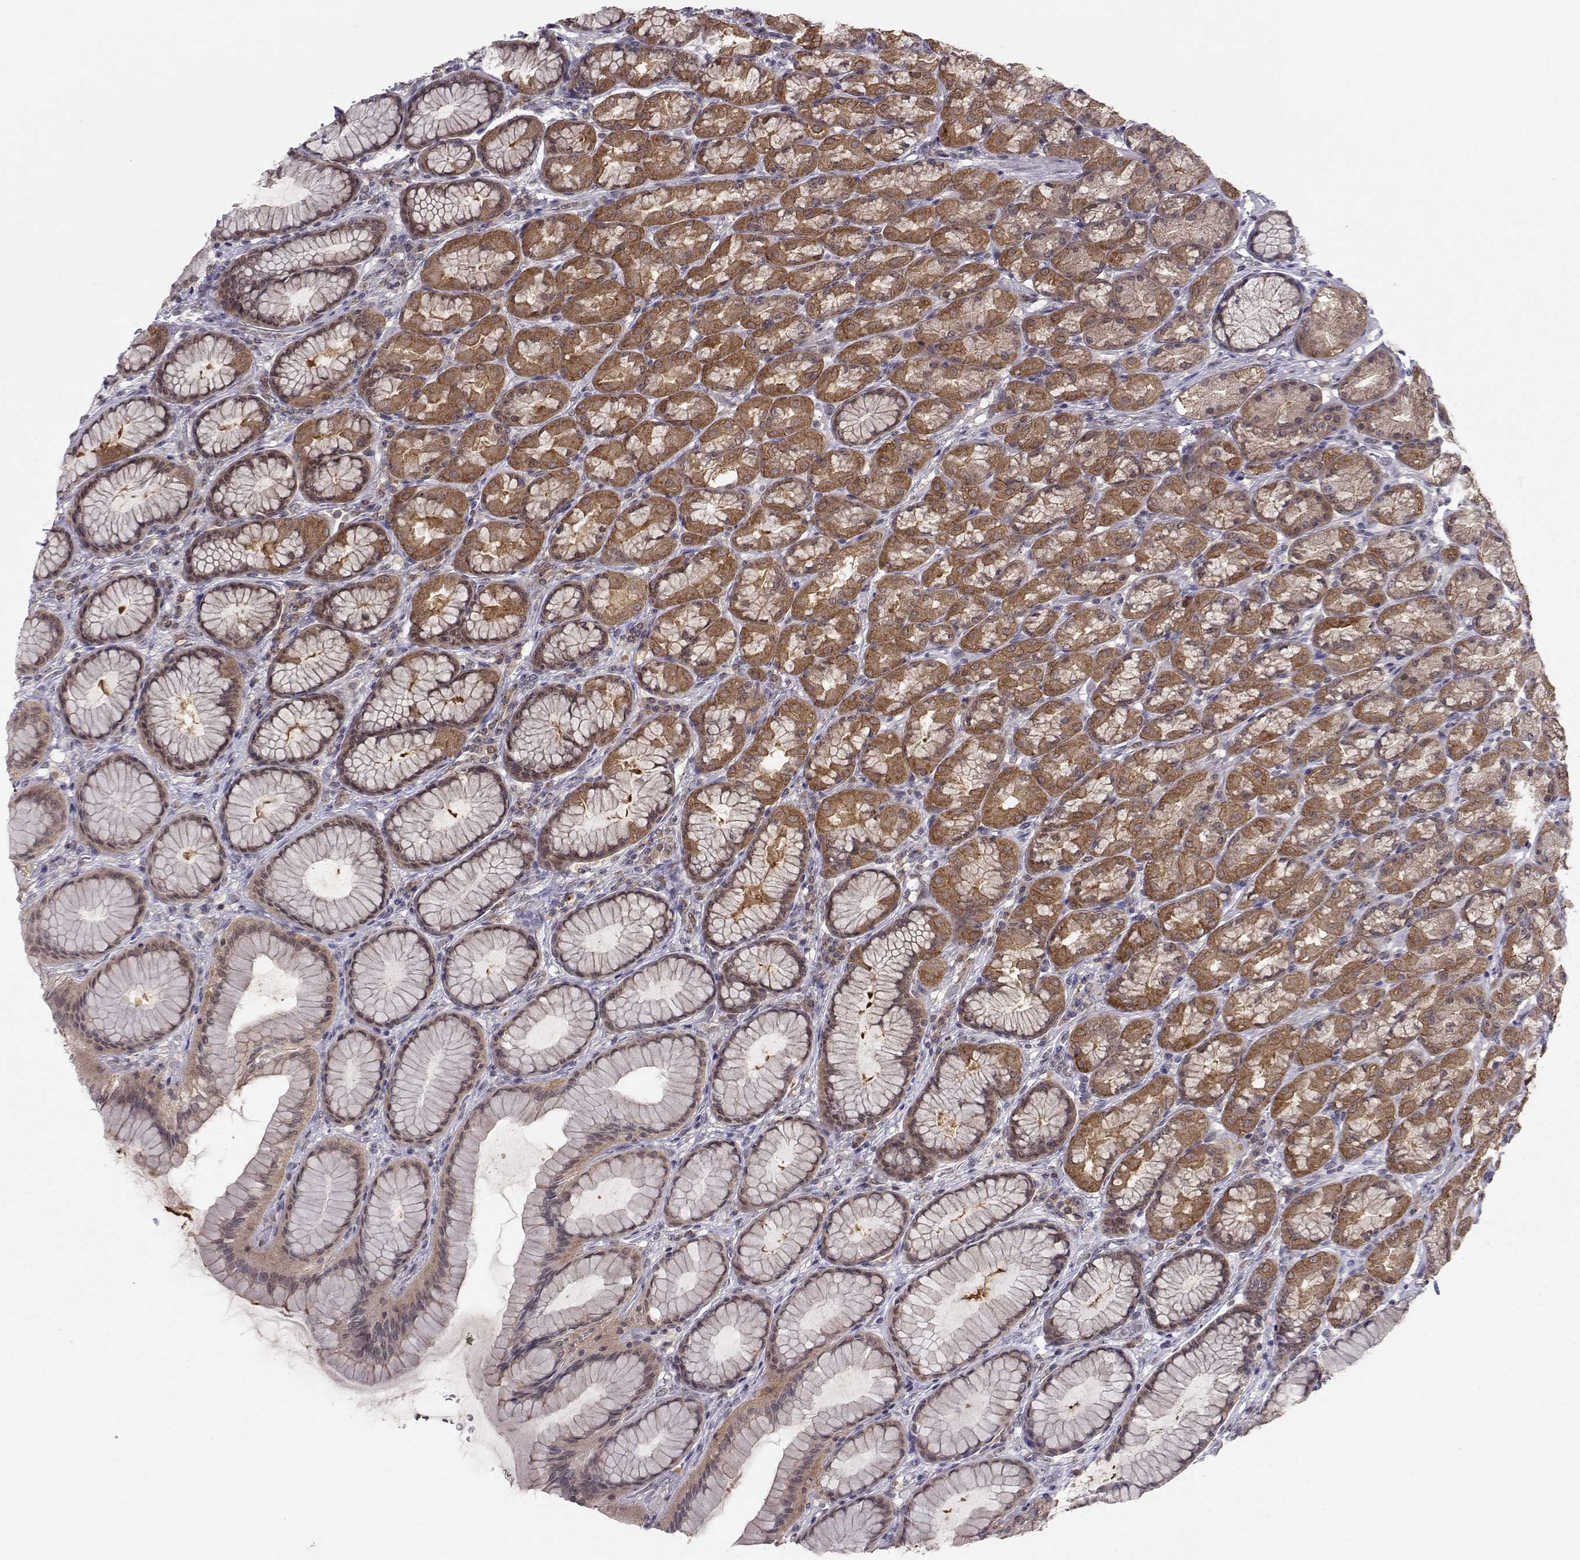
{"staining": {"intensity": "moderate", "quantity": "25%-75%", "location": "cytoplasmic/membranous"}, "tissue": "stomach", "cell_type": "Glandular cells", "image_type": "normal", "snomed": [{"axis": "morphology", "description": "Normal tissue, NOS"}, {"axis": "morphology", "description": "Adenocarcinoma, NOS"}, {"axis": "topography", "description": "Stomach"}], "caption": "Immunohistochemical staining of benign human stomach displays moderate cytoplasmic/membranous protein staining in approximately 25%-75% of glandular cells.", "gene": "KIF13B", "patient": {"sex": "female", "age": 79}}